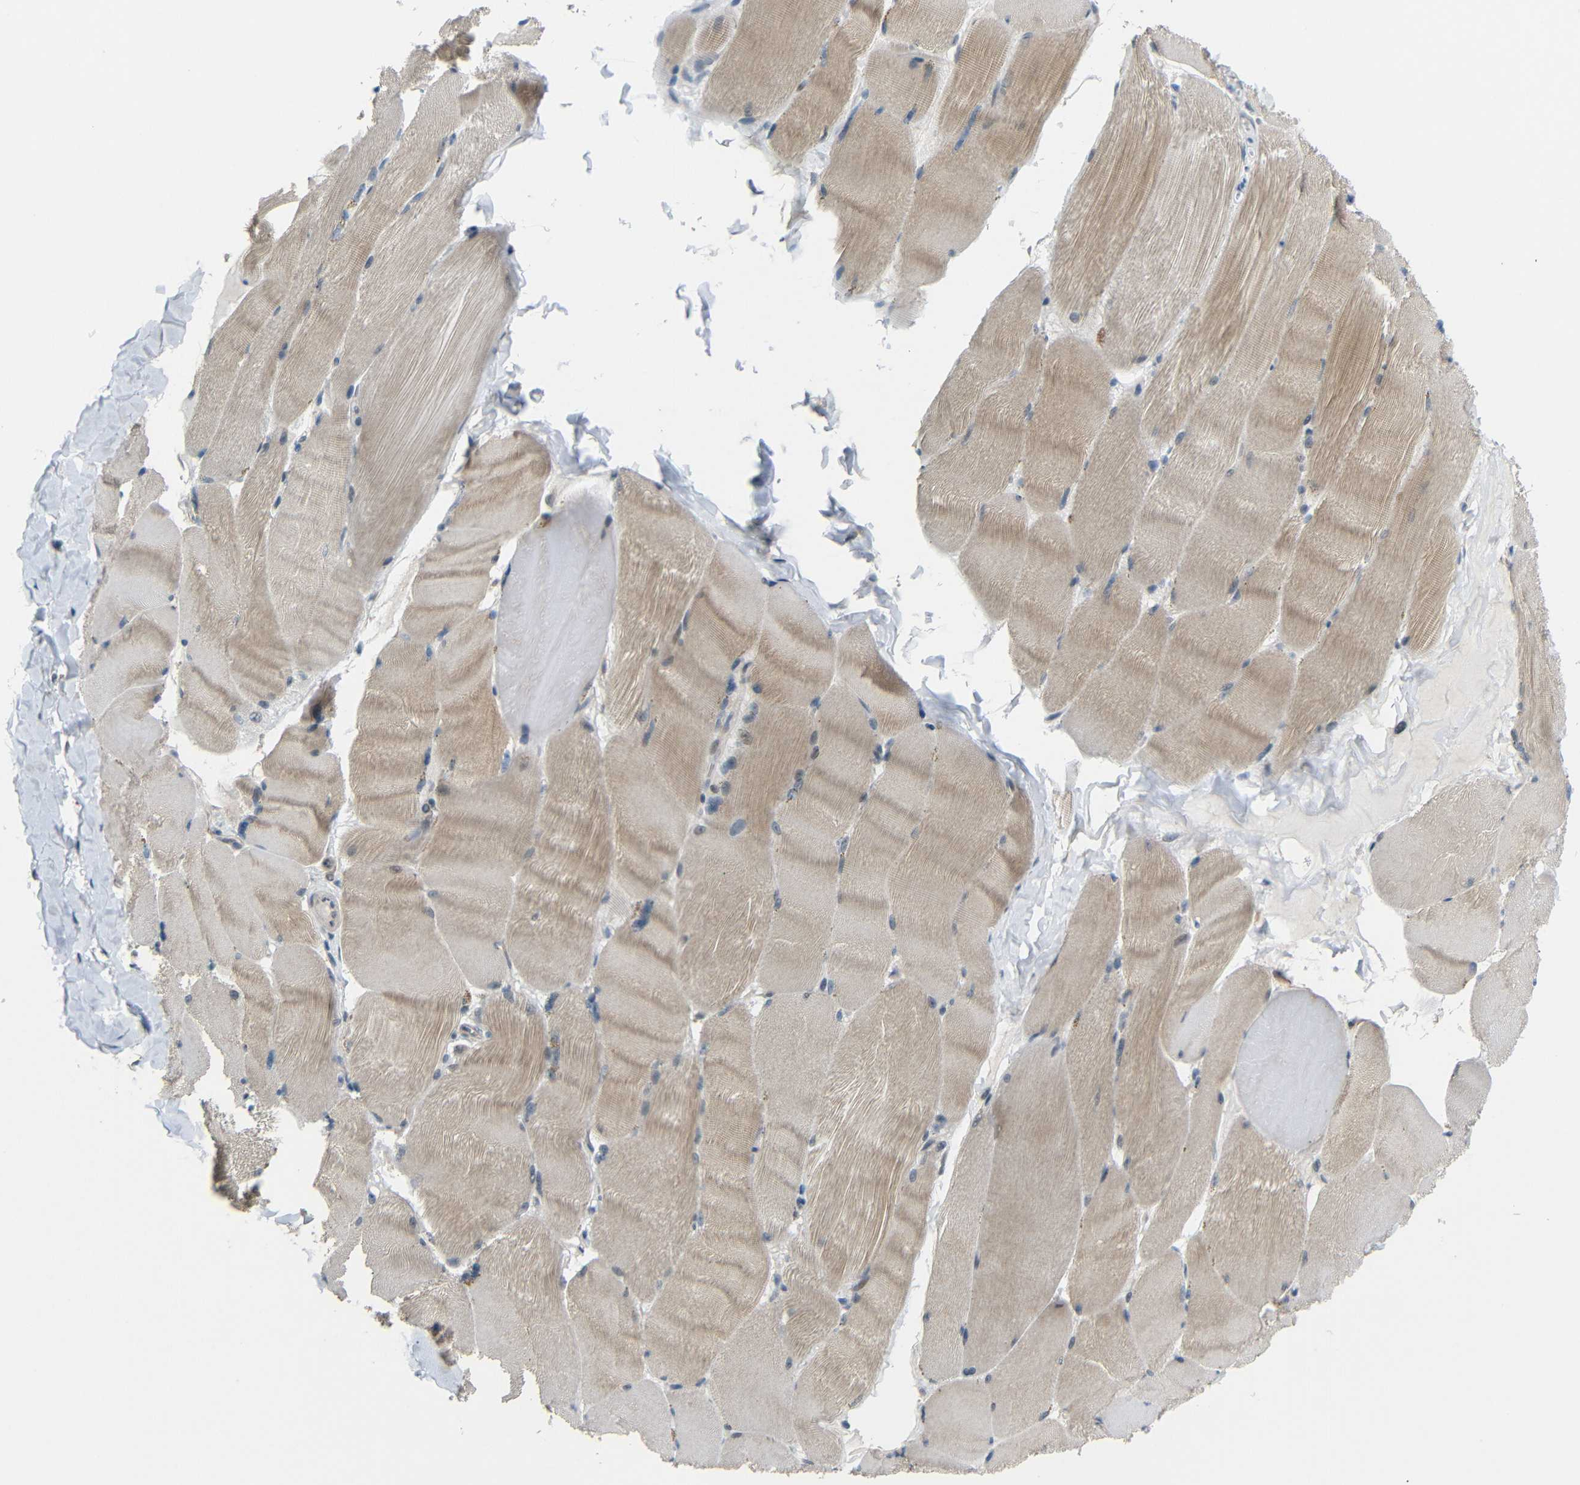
{"staining": {"intensity": "moderate", "quantity": ">75%", "location": "cytoplasmic/membranous"}, "tissue": "skeletal muscle", "cell_type": "Myocytes", "image_type": "normal", "snomed": [{"axis": "morphology", "description": "Normal tissue, NOS"}, {"axis": "topography", "description": "Skin"}, {"axis": "topography", "description": "Skeletal muscle"}], "caption": "Moderate cytoplasmic/membranous expression is present in approximately >75% of myocytes in unremarkable skeletal muscle. (DAB (3,3'-diaminobenzidine) IHC with brightfield microscopy, high magnification).", "gene": "GPR158", "patient": {"sex": "male", "age": 83}}